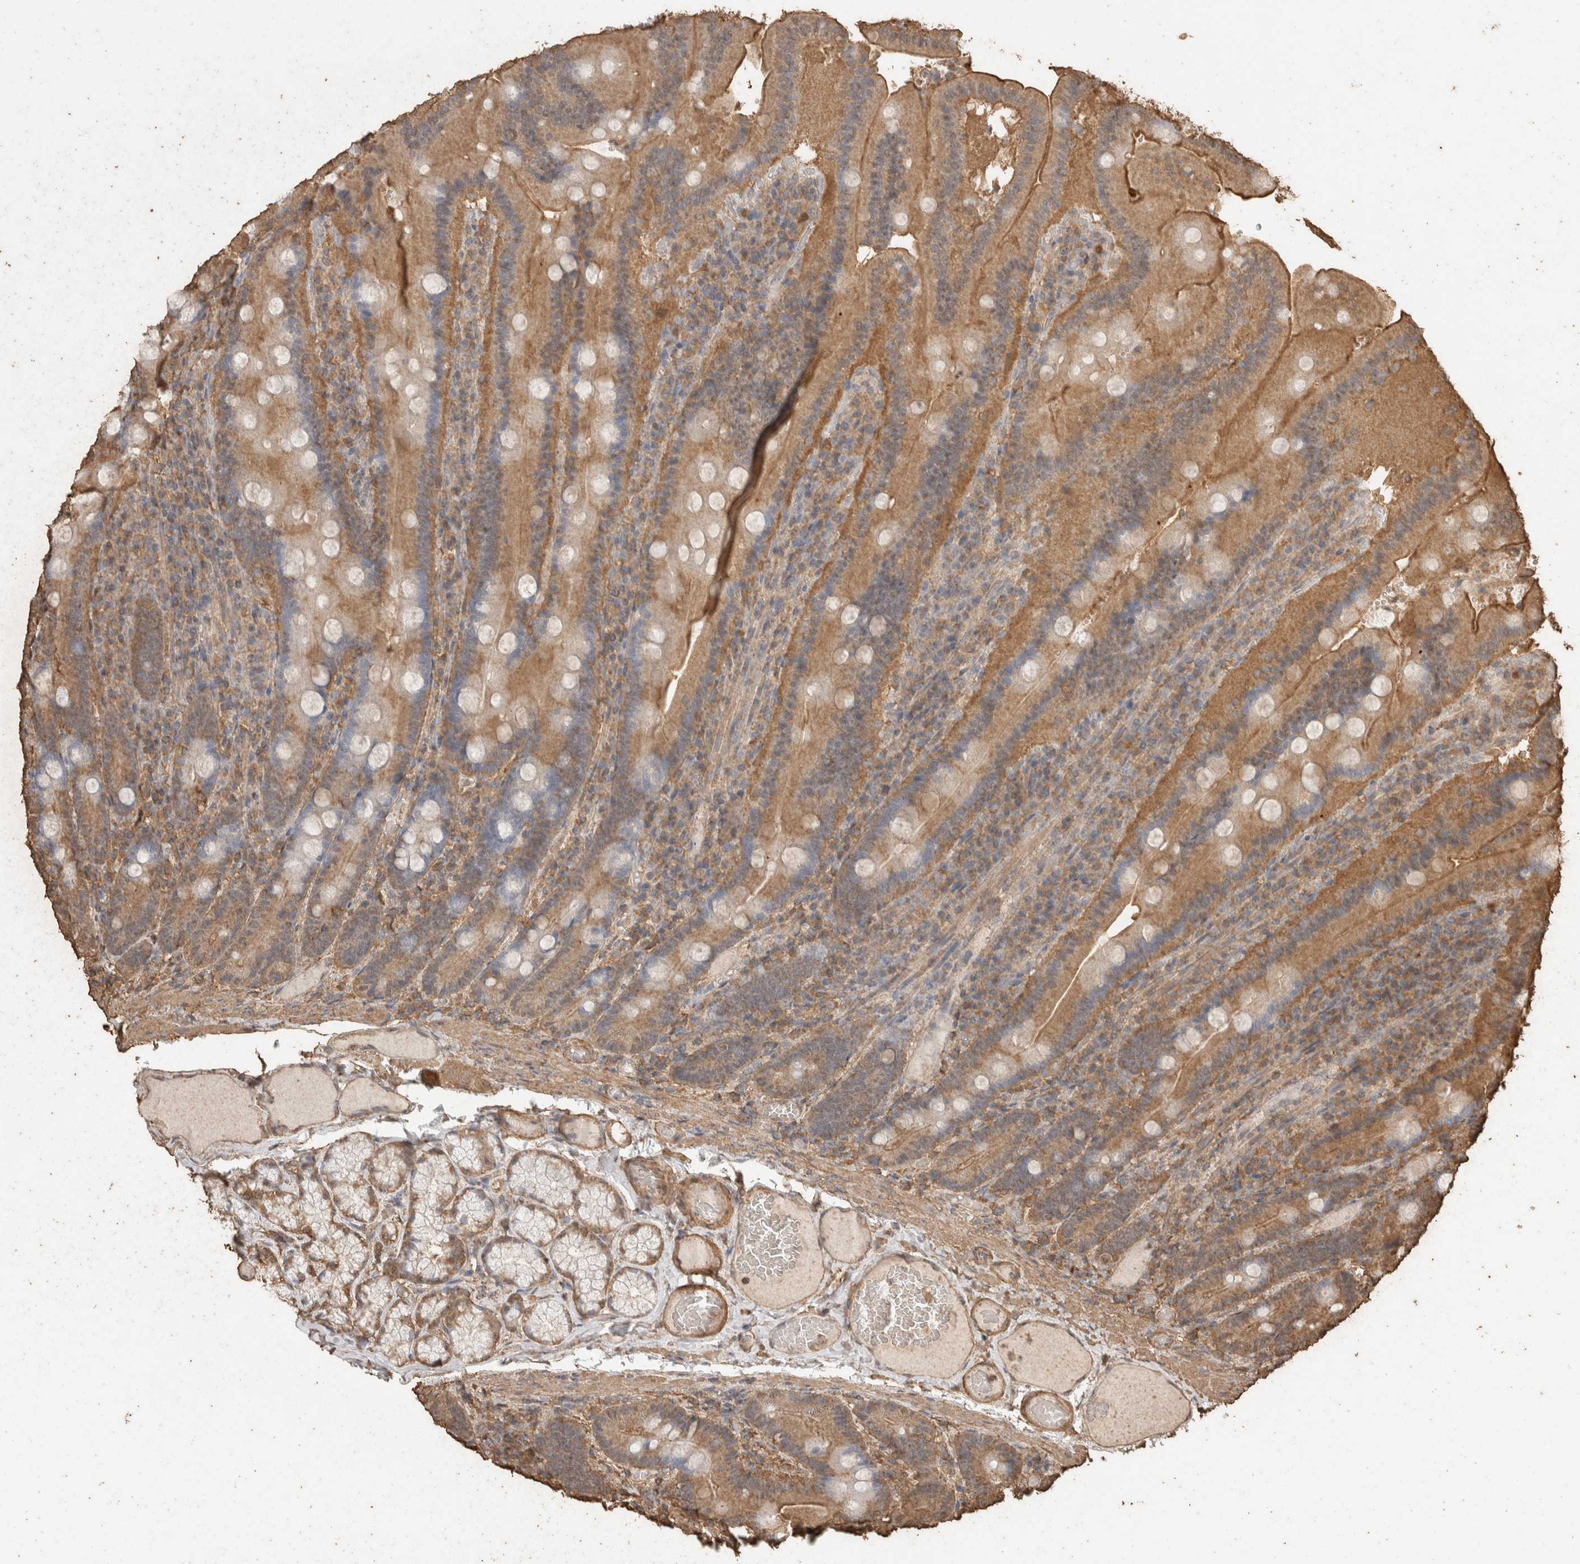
{"staining": {"intensity": "moderate", "quantity": ">75%", "location": "cytoplasmic/membranous"}, "tissue": "duodenum", "cell_type": "Glandular cells", "image_type": "normal", "snomed": [{"axis": "morphology", "description": "Normal tissue, NOS"}, {"axis": "topography", "description": "Duodenum"}], "caption": "Duodenum stained with DAB (3,3'-diaminobenzidine) IHC displays medium levels of moderate cytoplasmic/membranous positivity in approximately >75% of glandular cells.", "gene": "CX3CL1", "patient": {"sex": "female", "age": 62}}